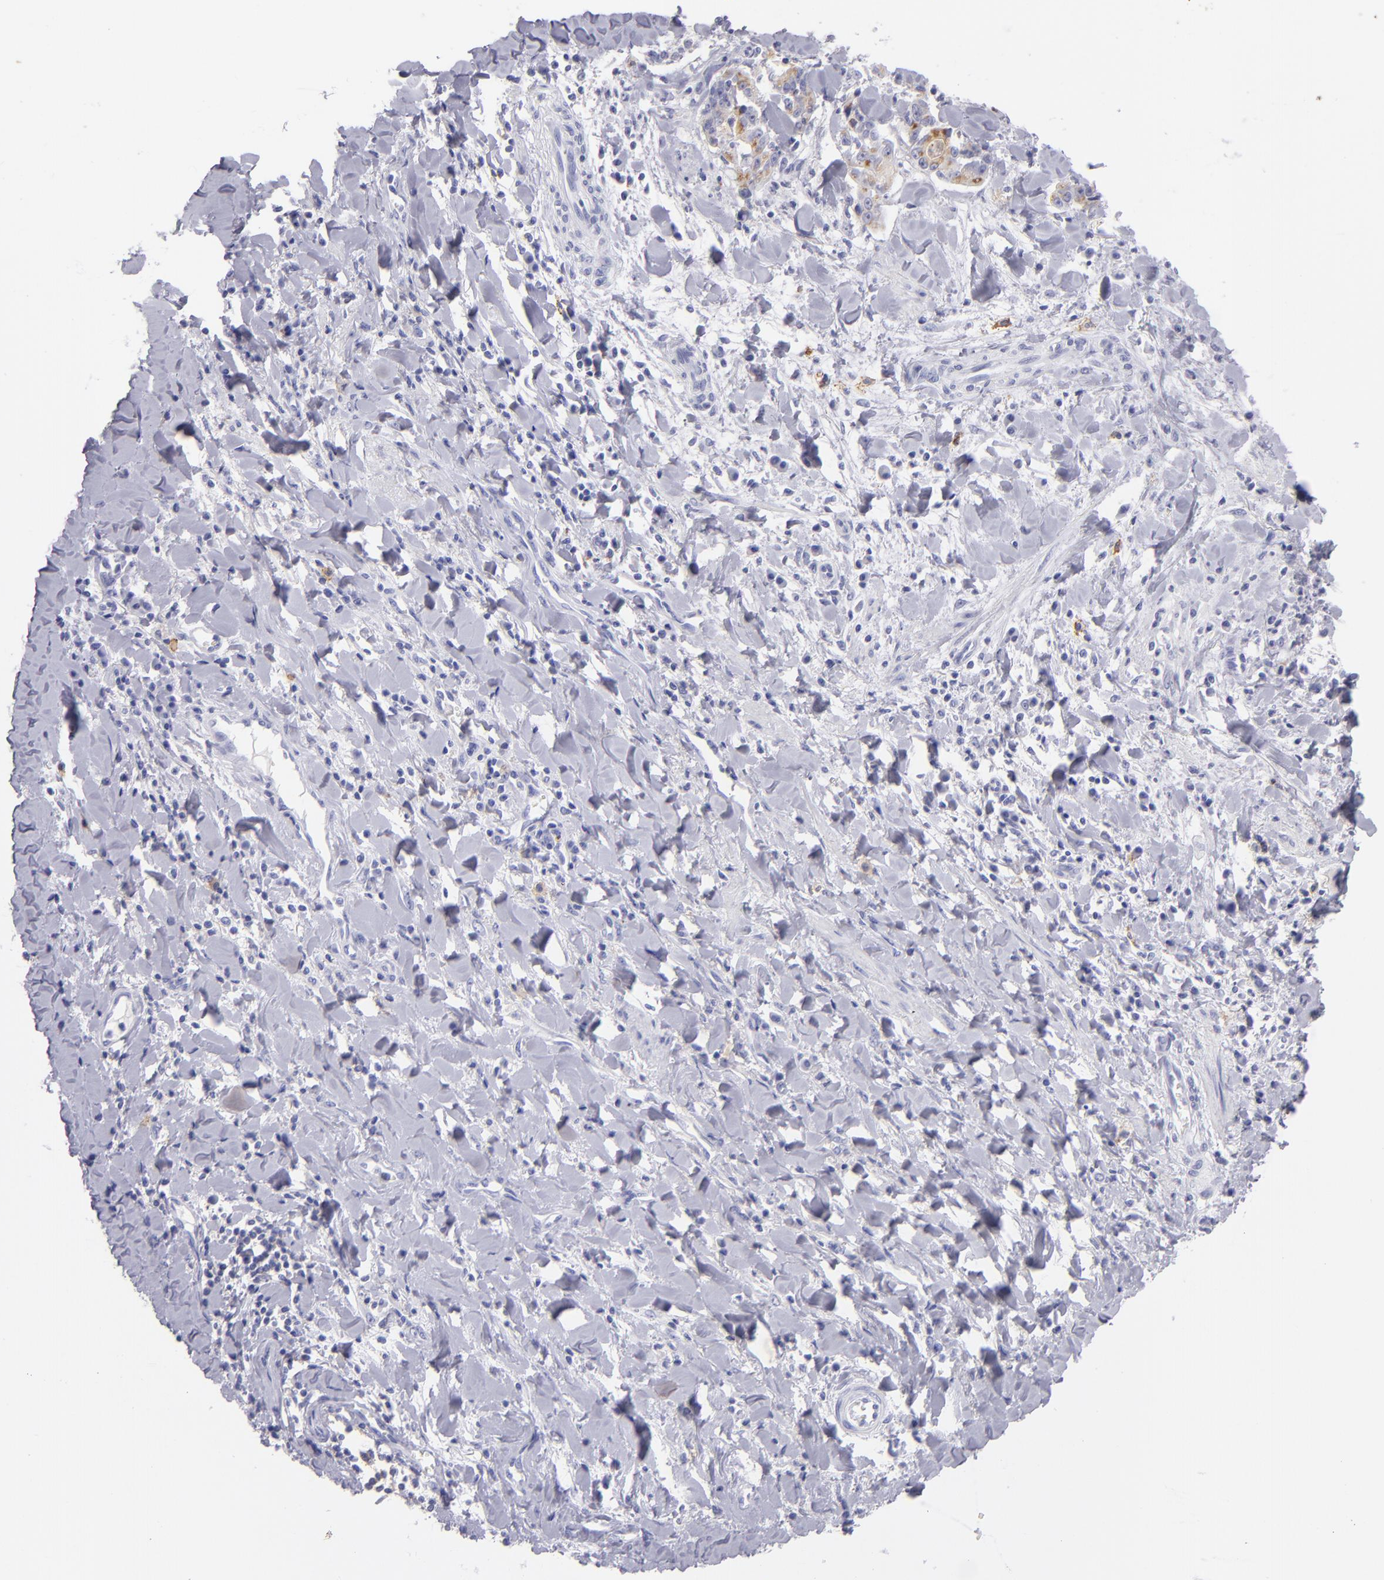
{"staining": {"intensity": "negative", "quantity": "none", "location": "none"}, "tissue": "liver cancer", "cell_type": "Tumor cells", "image_type": "cancer", "snomed": [{"axis": "morphology", "description": "Cholangiocarcinoma"}, {"axis": "topography", "description": "Liver"}], "caption": "High magnification brightfield microscopy of liver cancer stained with DAB (brown) and counterstained with hematoxylin (blue): tumor cells show no significant expression.", "gene": "CD82", "patient": {"sex": "male", "age": 57}}